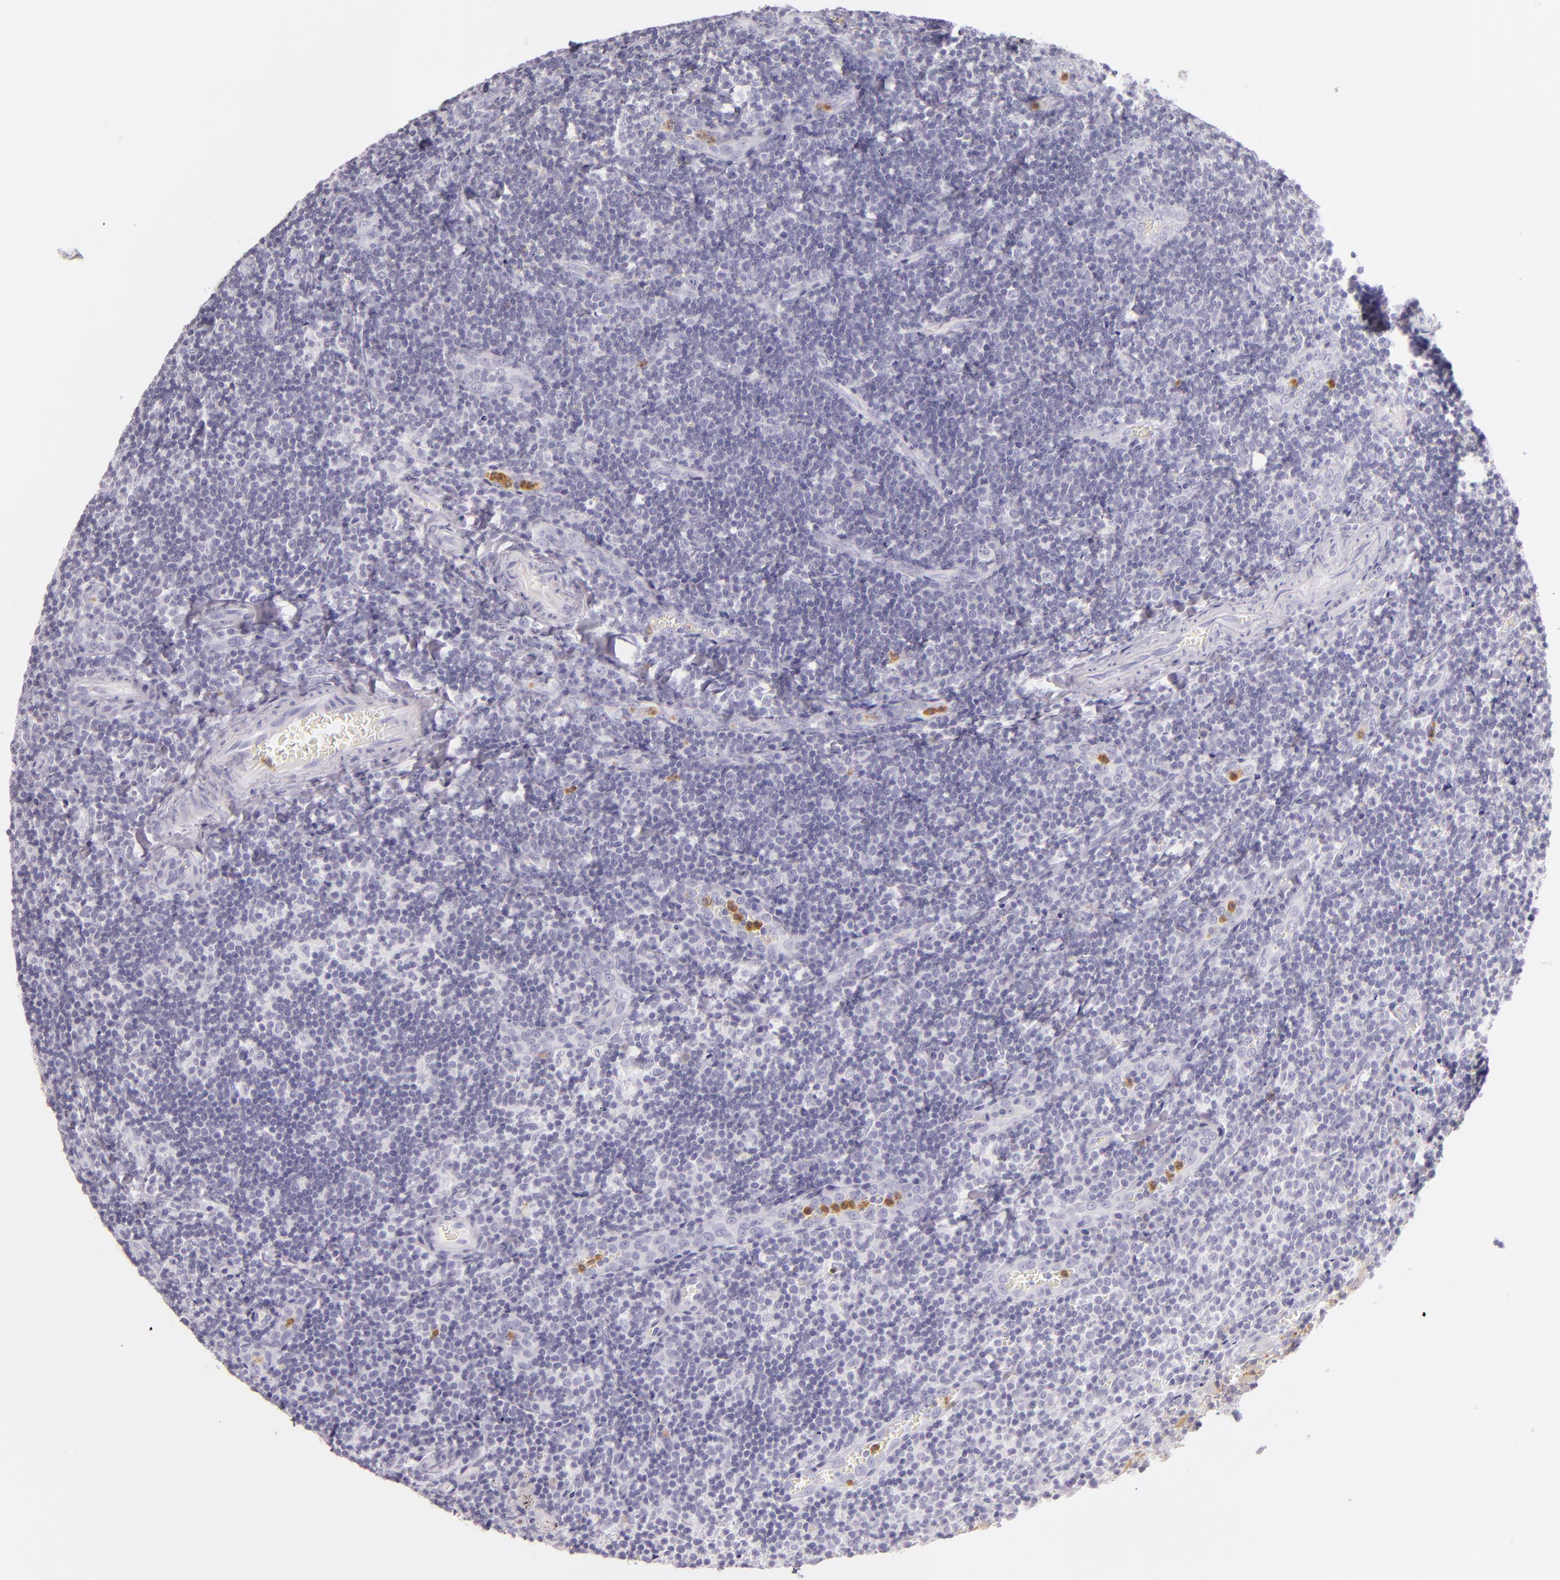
{"staining": {"intensity": "negative", "quantity": "none", "location": "none"}, "tissue": "tonsil", "cell_type": "Germinal center cells", "image_type": "normal", "snomed": [{"axis": "morphology", "description": "Normal tissue, NOS"}, {"axis": "topography", "description": "Tonsil"}], "caption": "Tonsil was stained to show a protein in brown. There is no significant expression in germinal center cells. (DAB (3,3'-diaminobenzidine) immunohistochemistry (IHC) with hematoxylin counter stain).", "gene": "CEACAM1", "patient": {"sex": "male", "age": 20}}